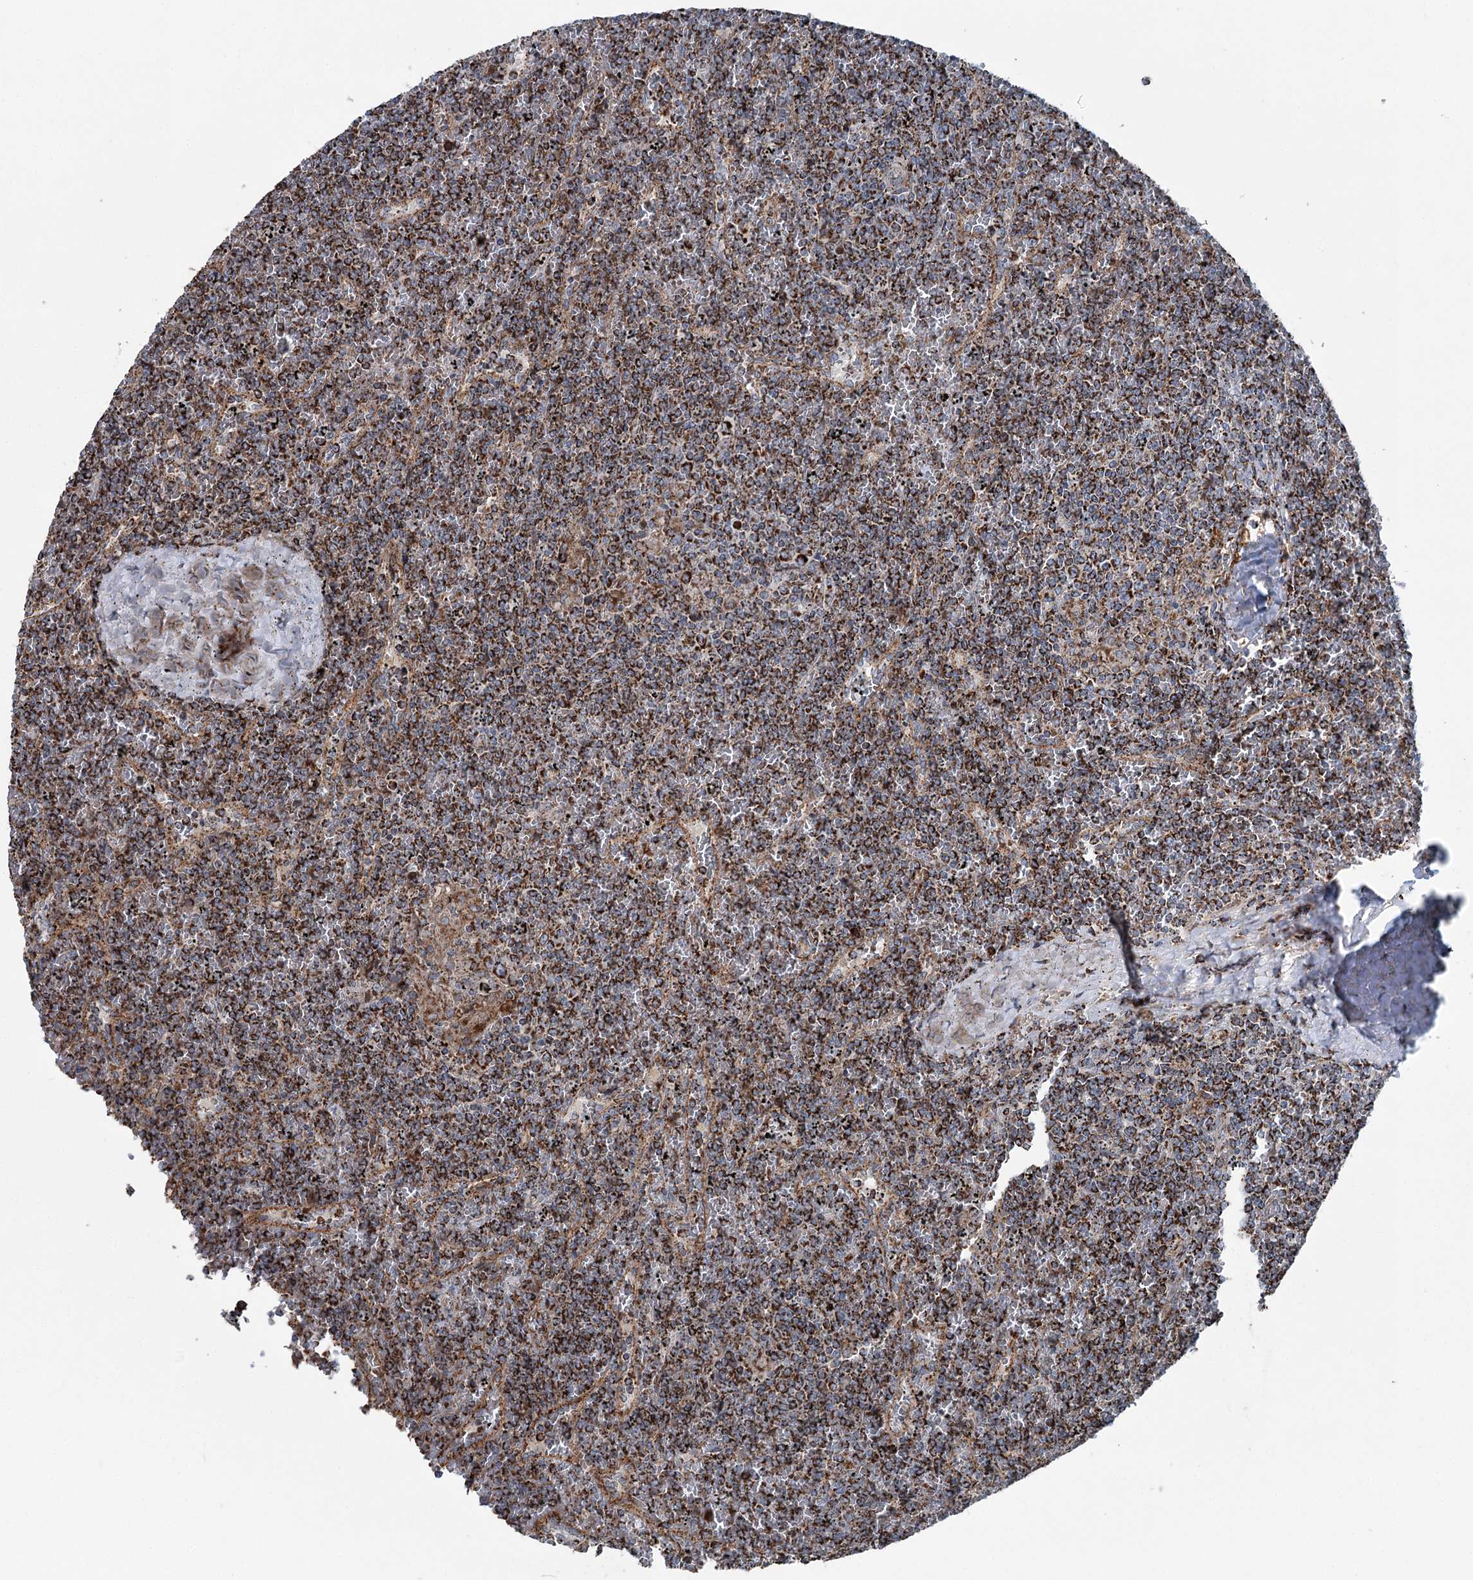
{"staining": {"intensity": "strong", "quantity": ">75%", "location": "cytoplasmic/membranous"}, "tissue": "lymphoma", "cell_type": "Tumor cells", "image_type": "cancer", "snomed": [{"axis": "morphology", "description": "Malignant lymphoma, non-Hodgkin's type, Low grade"}, {"axis": "topography", "description": "Spleen"}], "caption": "Immunohistochemistry (IHC) staining of low-grade malignant lymphoma, non-Hodgkin's type, which exhibits high levels of strong cytoplasmic/membranous staining in approximately >75% of tumor cells indicating strong cytoplasmic/membranous protein staining. The staining was performed using DAB (brown) for protein detection and nuclei were counterstained in hematoxylin (blue).", "gene": "UCN3", "patient": {"sex": "female", "age": 19}}